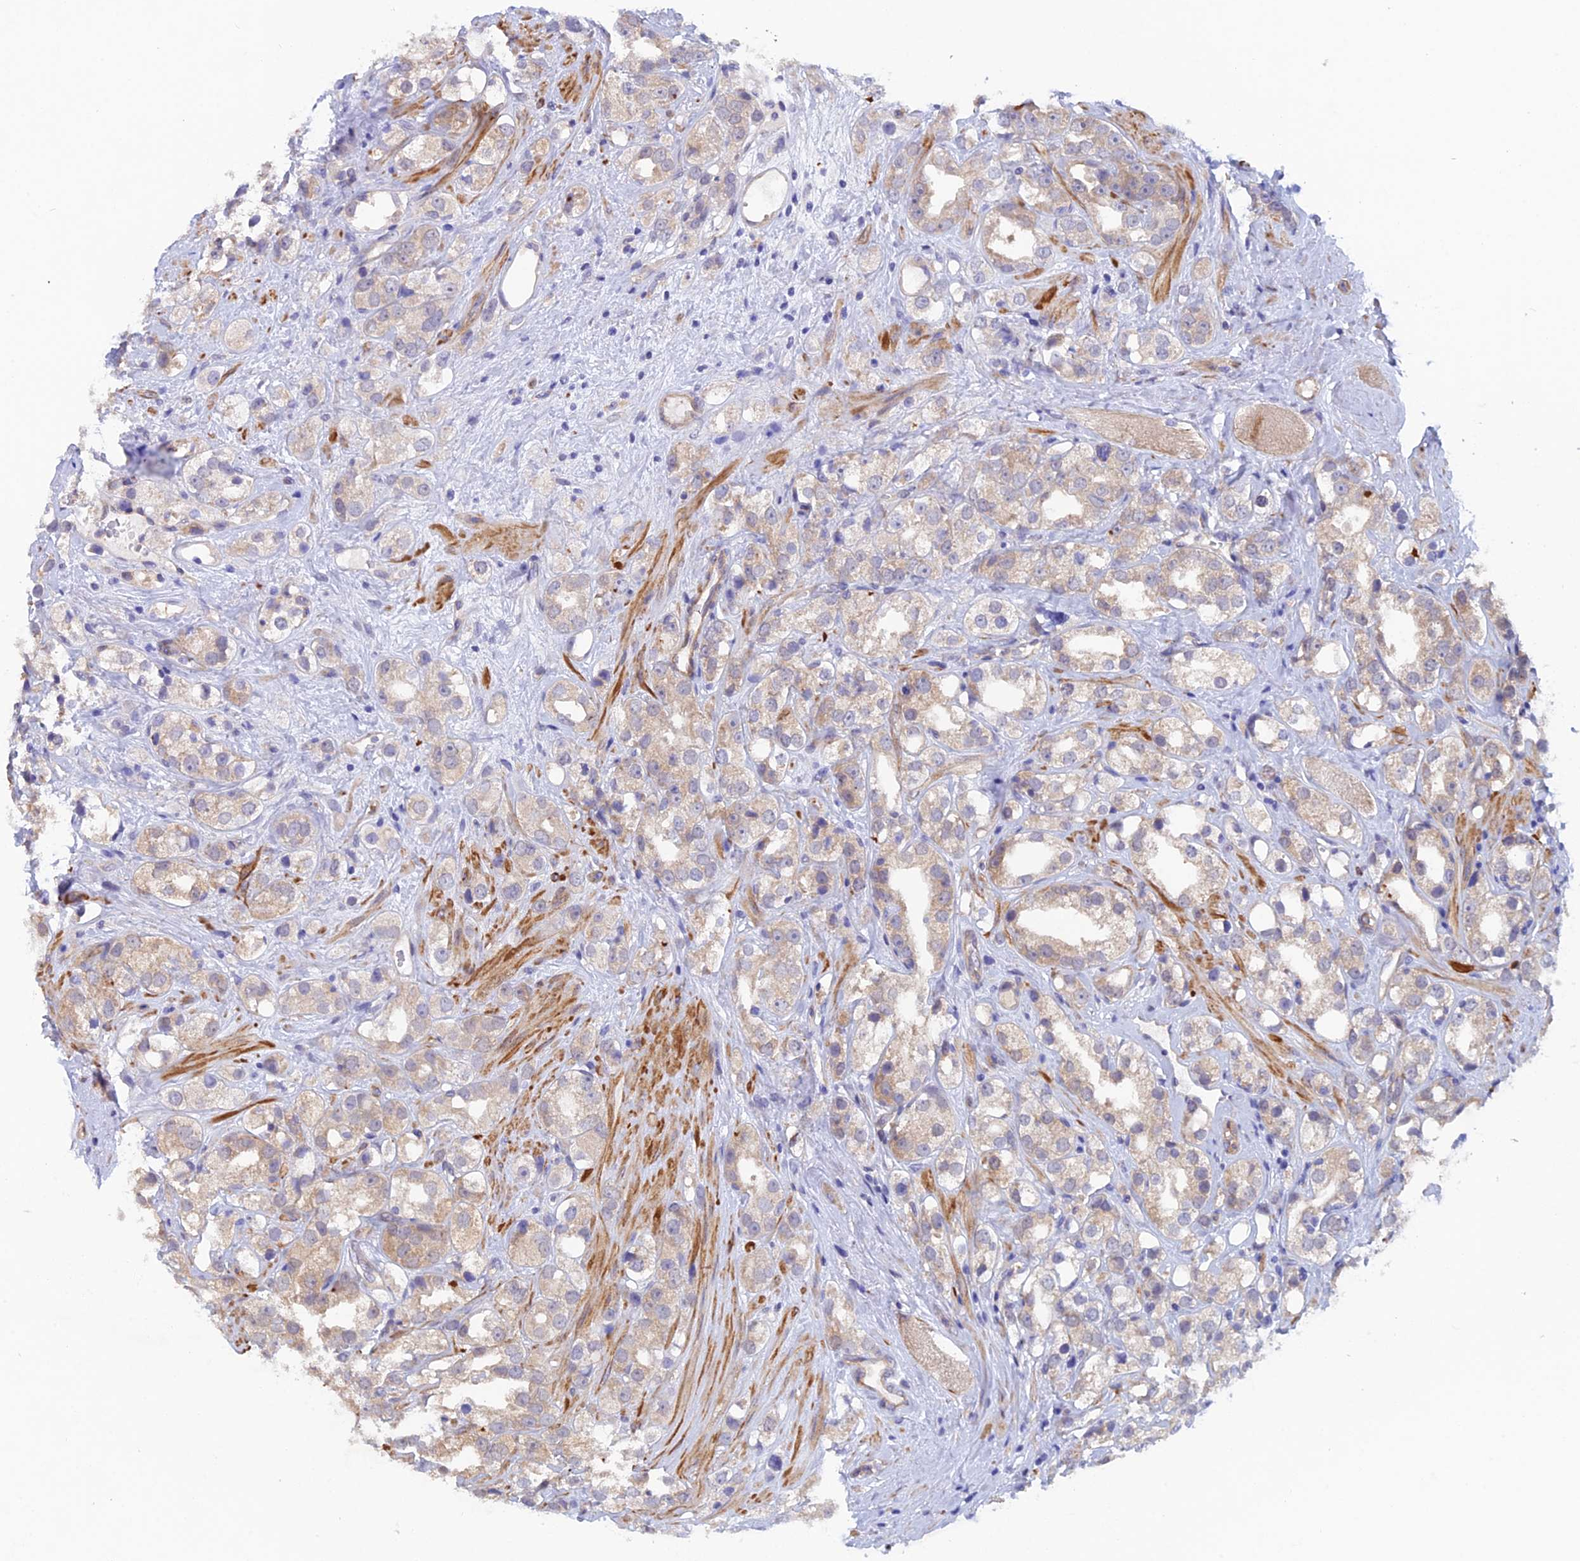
{"staining": {"intensity": "weak", "quantity": "<25%", "location": "cytoplasmic/membranous"}, "tissue": "prostate cancer", "cell_type": "Tumor cells", "image_type": "cancer", "snomed": [{"axis": "morphology", "description": "Adenocarcinoma, NOS"}, {"axis": "topography", "description": "Prostate"}], "caption": "Tumor cells are negative for brown protein staining in prostate adenocarcinoma. (DAB (3,3'-diaminobenzidine) immunohistochemistry with hematoxylin counter stain).", "gene": "FZR1", "patient": {"sex": "male", "age": 79}}